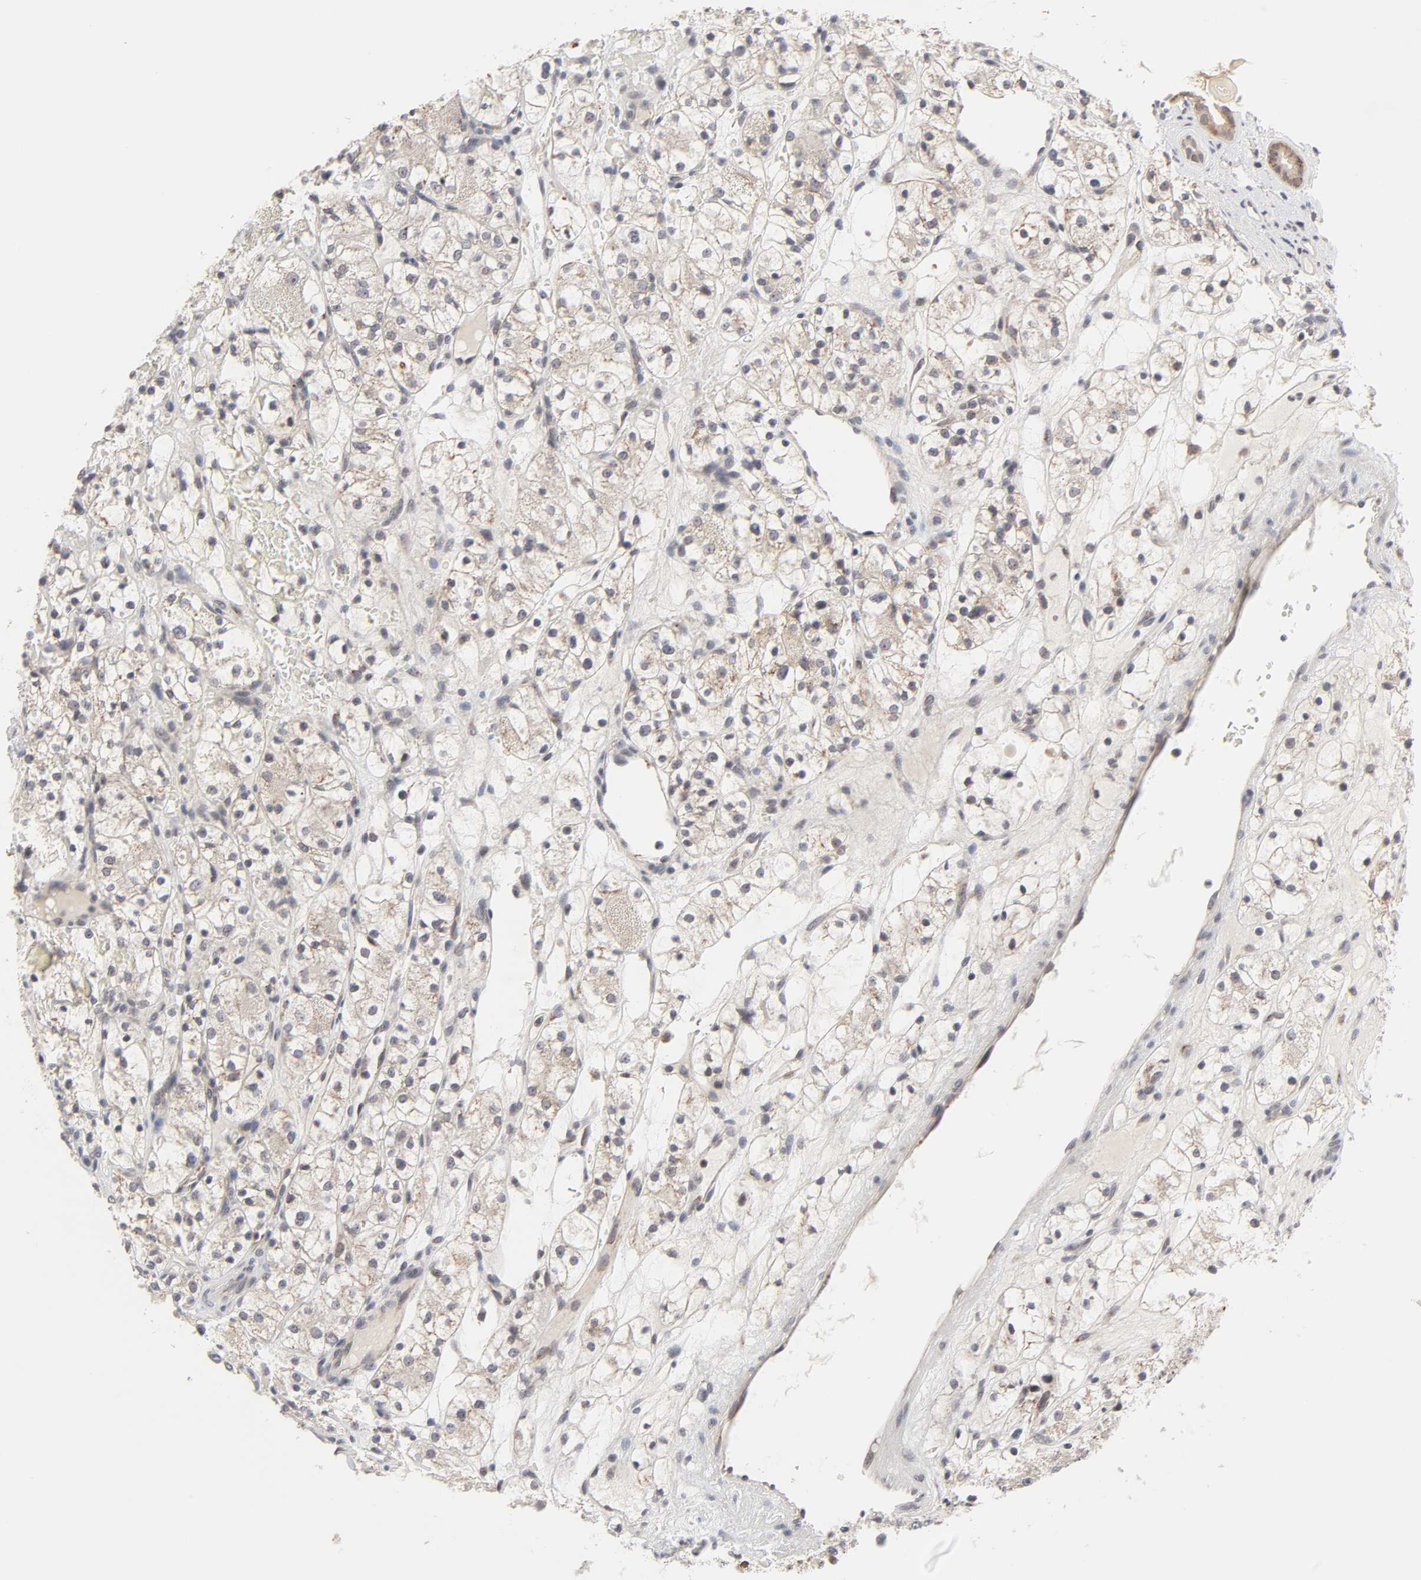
{"staining": {"intensity": "moderate", "quantity": "25%-75%", "location": "cytoplasmic/membranous"}, "tissue": "renal cancer", "cell_type": "Tumor cells", "image_type": "cancer", "snomed": [{"axis": "morphology", "description": "Adenocarcinoma, NOS"}, {"axis": "topography", "description": "Kidney"}], "caption": "Immunohistochemical staining of human renal cancer (adenocarcinoma) reveals medium levels of moderate cytoplasmic/membranous staining in approximately 25%-75% of tumor cells.", "gene": "AUH", "patient": {"sex": "female", "age": 60}}